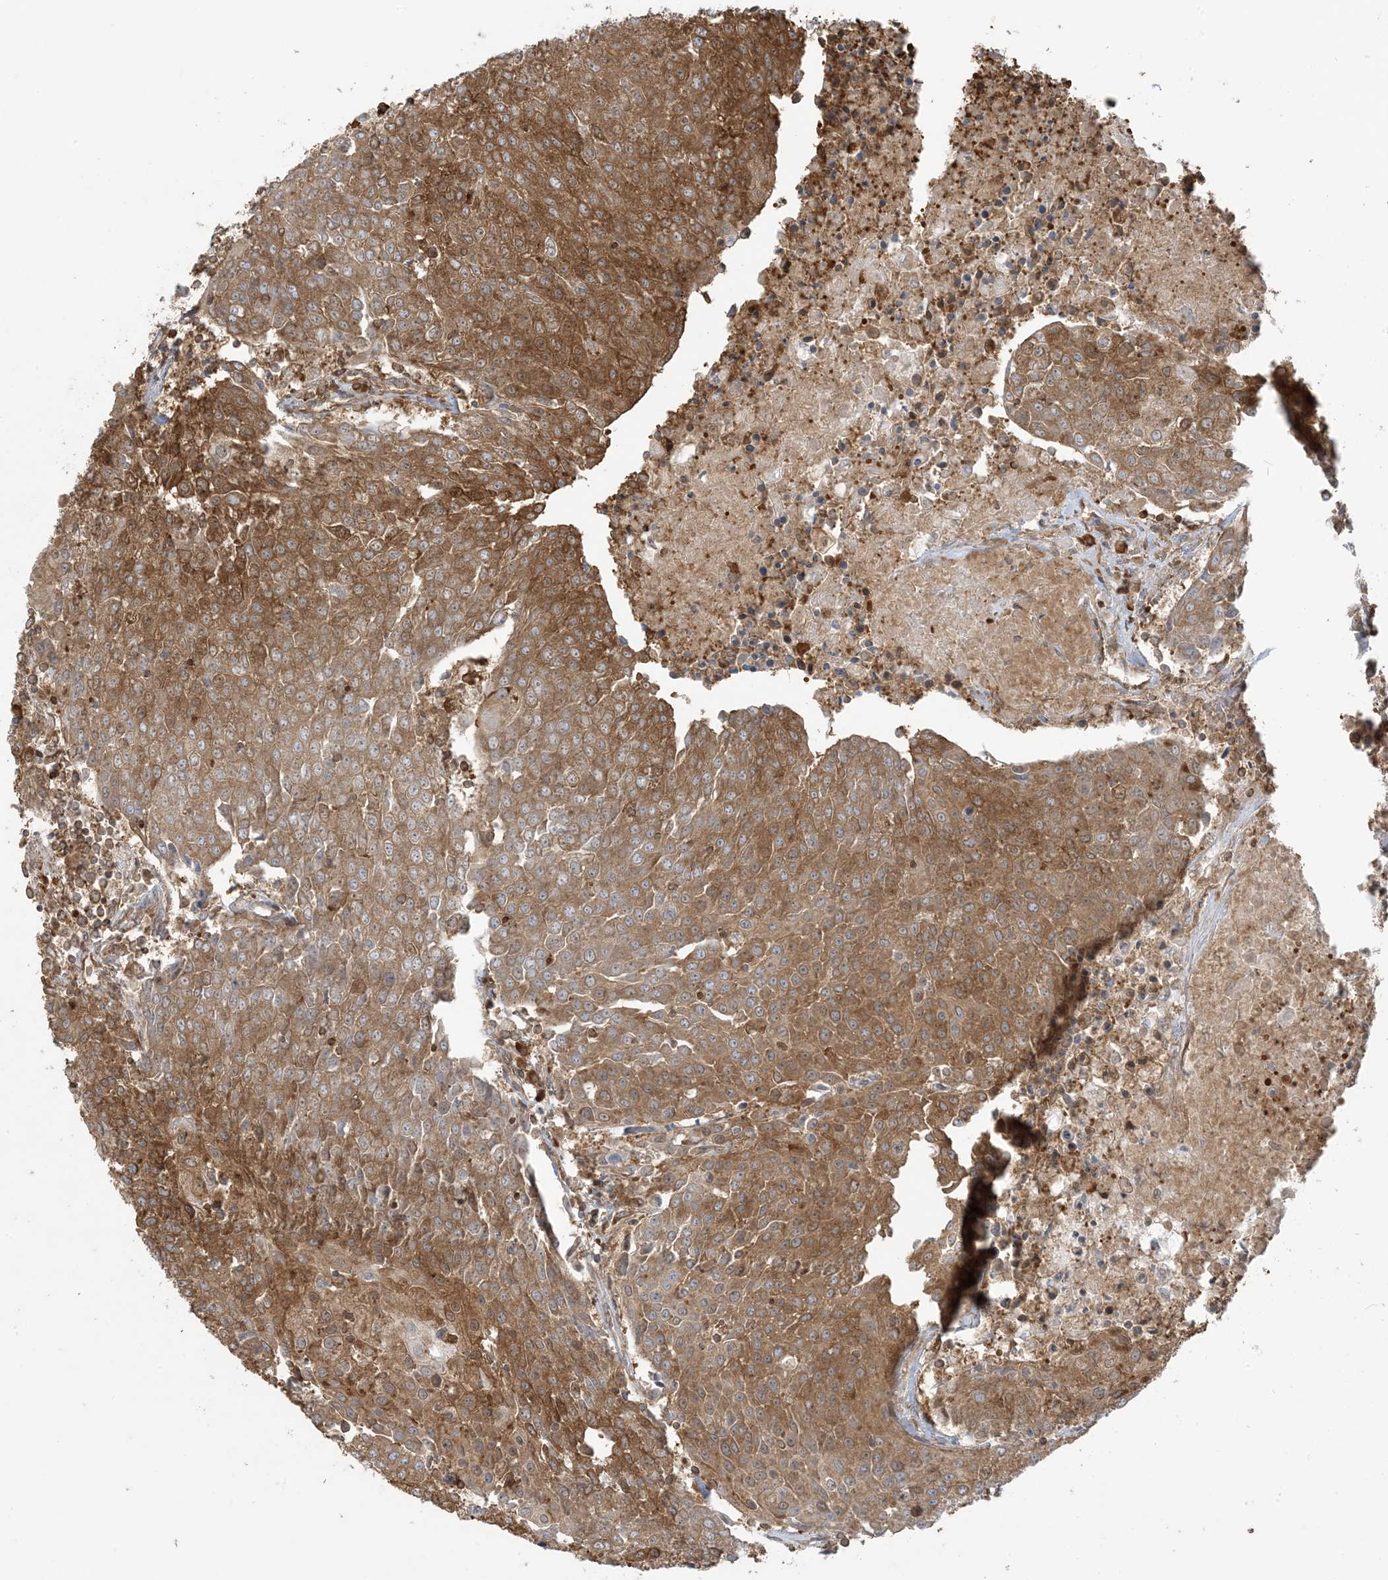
{"staining": {"intensity": "moderate", "quantity": ">75%", "location": "cytoplasmic/membranous"}, "tissue": "urothelial cancer", "cell_type": "Tumor cells", "image_type": "cancer", "snomed": [{"axis": "morphology", "description": "Urothelial carcinoma, High grade"}, {"axis": "topography", "description": "Urinary bladder"}], "caption": "Human urothelial cancer stained with a protein marker displays moderate staining in tumor cells.", "gene": "SRP72", "patient": {"sex": "female", "age": 85}}